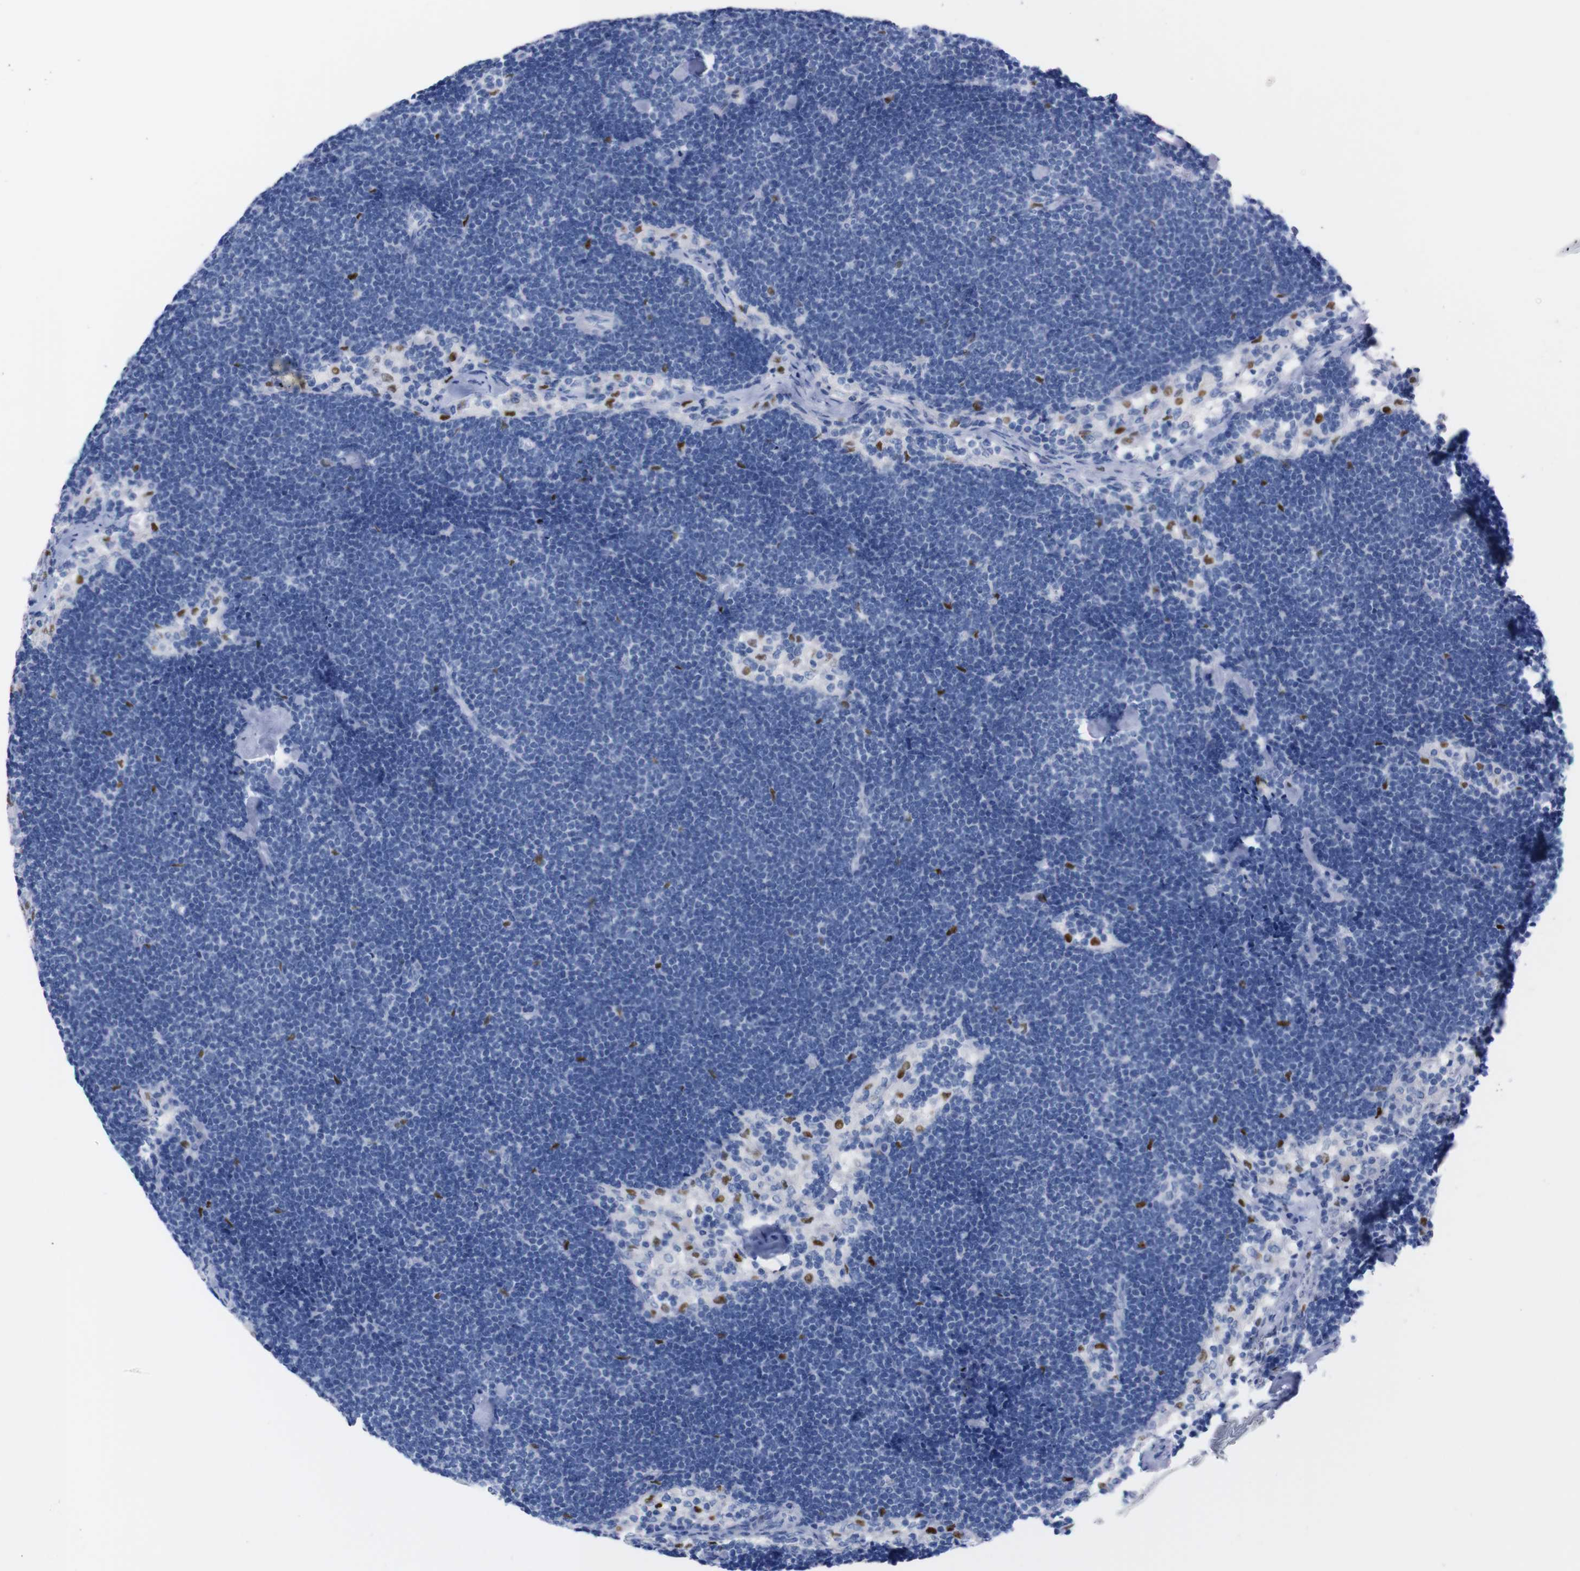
{"staining": {"intensity": "negative", "quantity": "none", "location": "none"}, "tissue": "lymph node", "cell_type": "Germinal center cells", "image_type": "normal", "snomed": [{"axis": "morphology", "description": "Normal tissue, NOS"}, {"axis": "topography", "description": "Lymph node"}], "caption": "An immunohistochemistry histopathology image of normal lymph node is shown. There is no staining in germinal center cells of lymph node.", "gene": "P2RY12", "patient": {"sex": "male", "age": 63}}